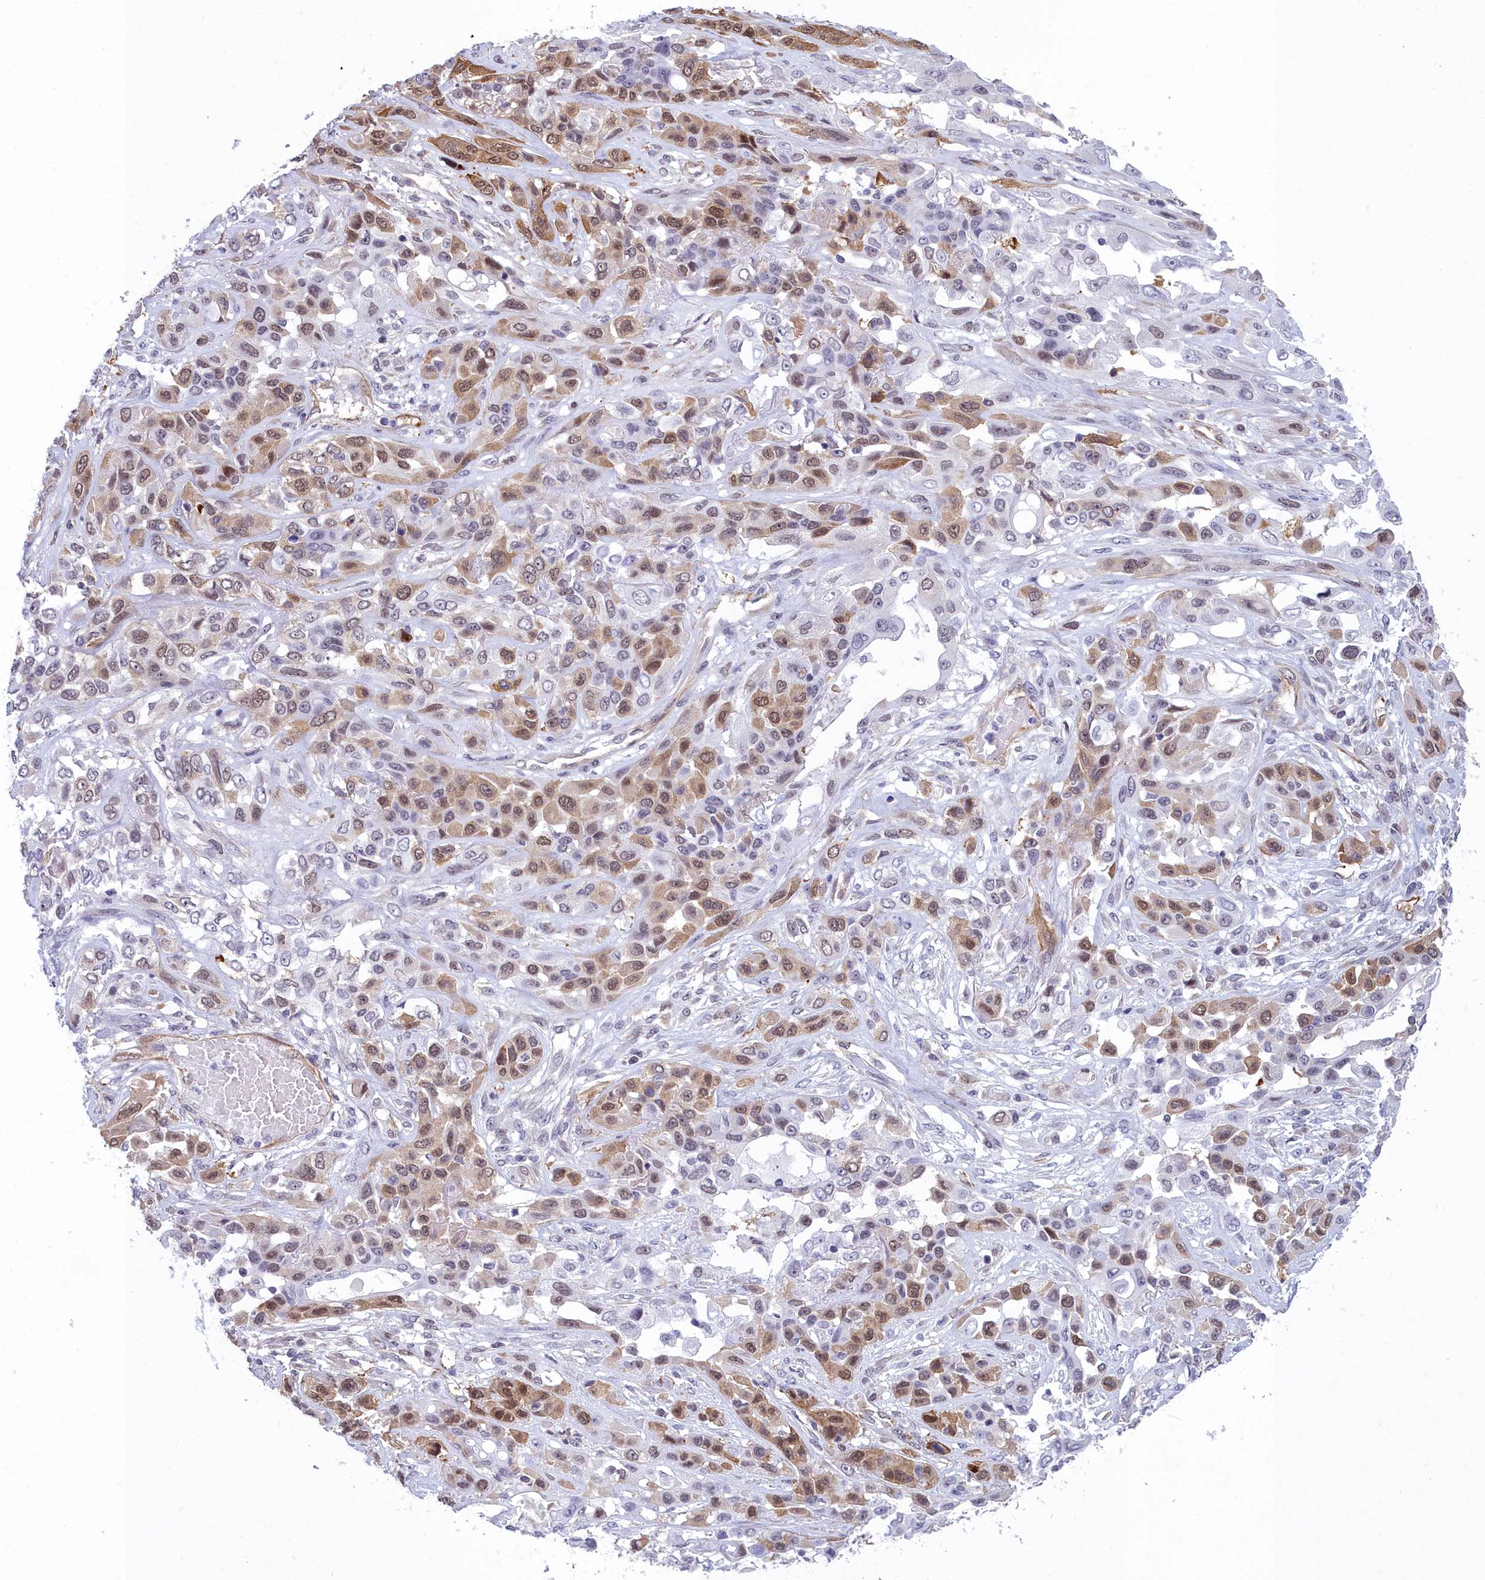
{"staining": {"intensity": "moderate", "quantity": ">75%", "location": "cytoplasmic/membranous,nuclear"}, "tissue": "lung cancer", "cell_type": "Tumor cells", "image_type": "cancer", "snomed": [{"axis": "morphology", "description": "Squamous cell carcinoma, NOS"}, {"axis": "topography", "description": "Lung"}], "caption": "Lung squamous cell carcinoma stained with a brown dye reveals moderate cytoplasmic/membranous and nuclear positive staining in about >75% of tumor cells.", "gene": "CCDC97", "patient": {"sex": "female", "age": 70}}